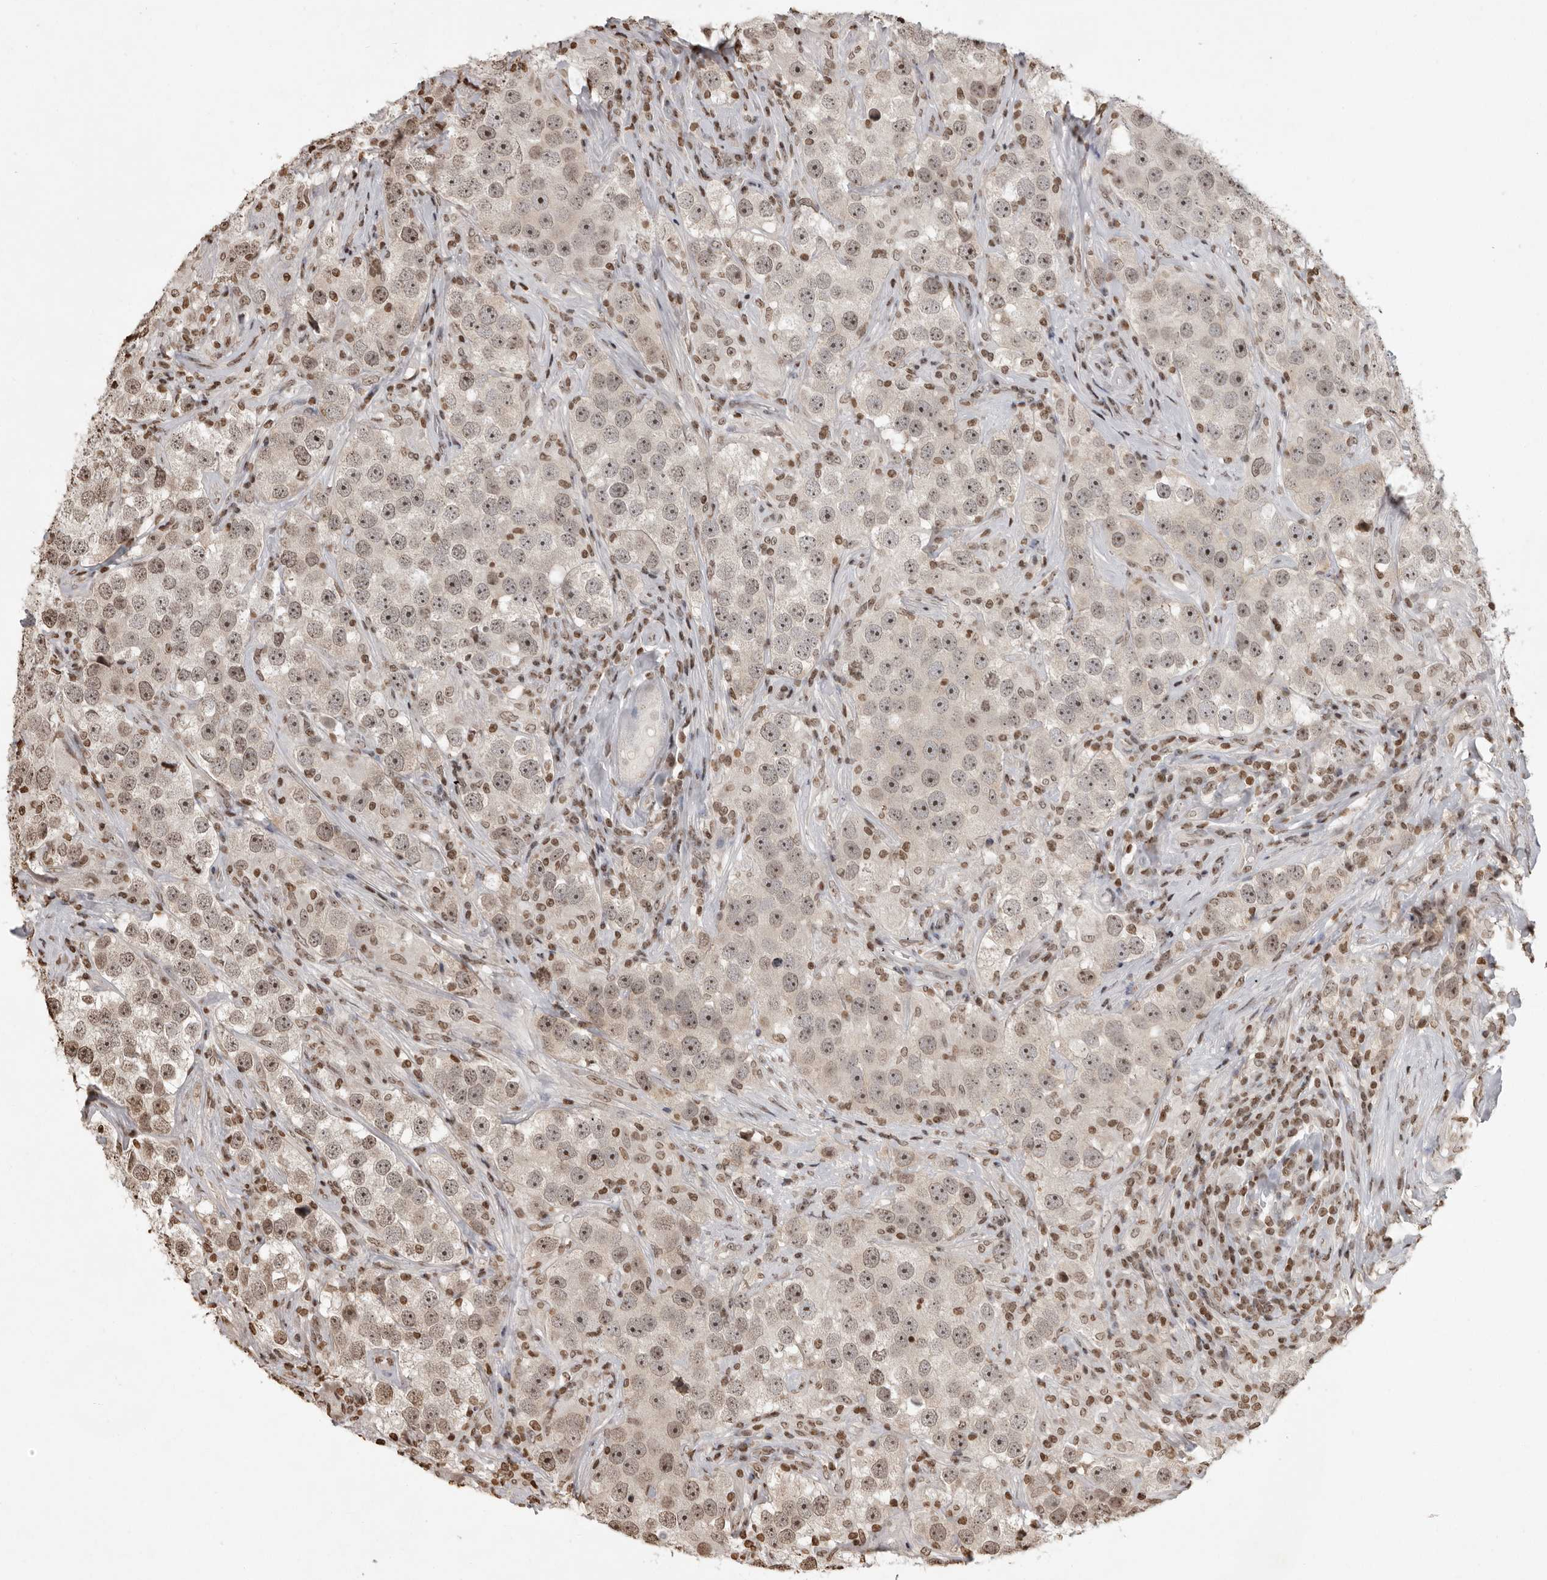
{"staining": {"intensity": "moderate", "quantity": ">75%", "location": "nuclear"}, "tissue": "testis cancer", "cell_type": "Tumor cells", "image_type": "cancer", "snomed": [{"axis": "morphology", "description": "Seminoma, NOS"}, {"axis": "topography", "description": "Testis"}], "caption": "Immunohistochemical staining of seminoma (testis) demonstrates medium levels of moderate nuclear protein expression in approximately >75% of tumor cells.", "gene": "WDR45", "patient": {"sex": "male", "age": 49}}